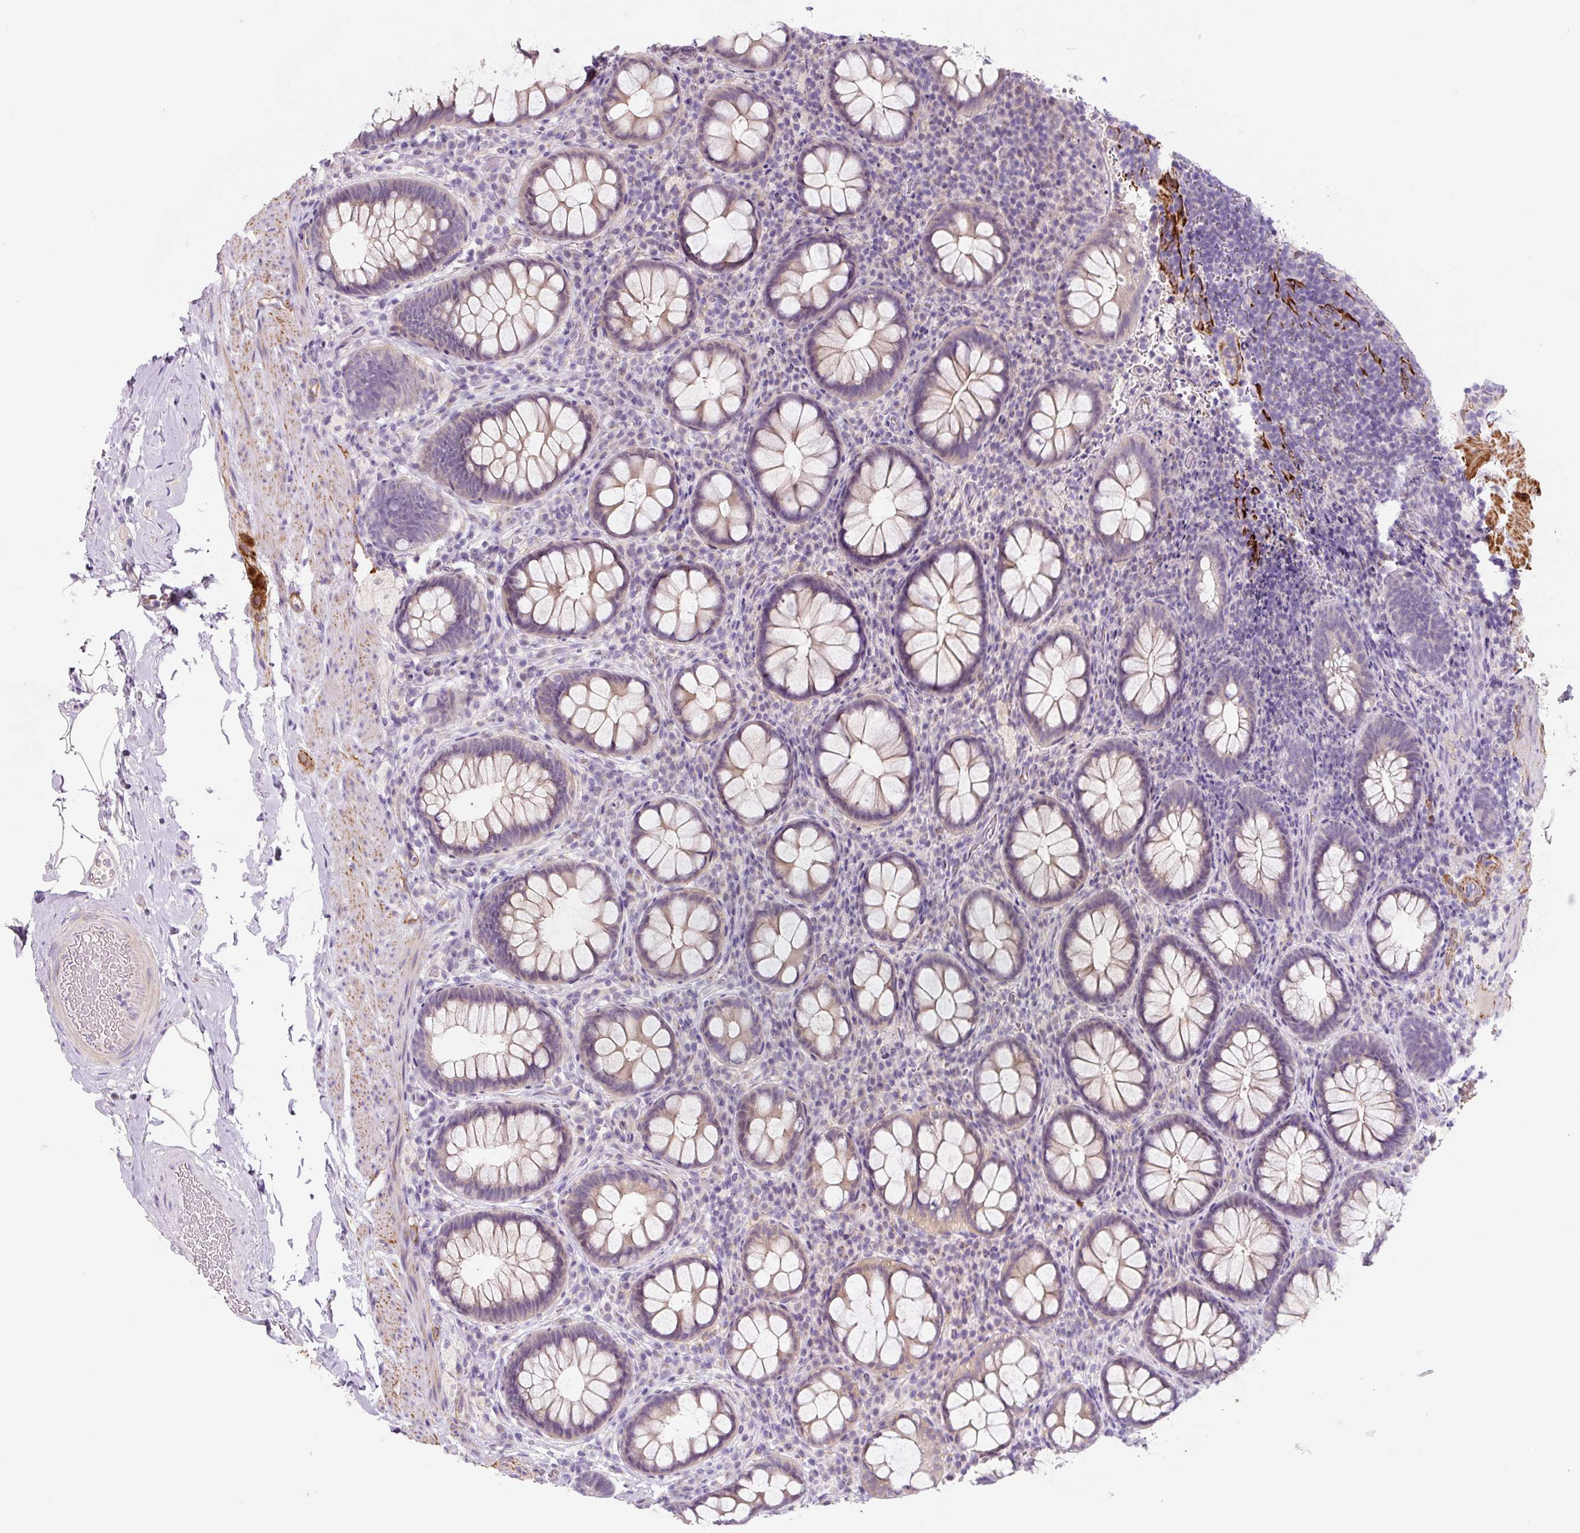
{"staining": {"intensity": "negative", "quantity": "none", "location": "none"}, "tissue": "rectum", "cell_type": "Glandular cells", "image_type": "normal", "snomed": [{"axis": "morphology", "description": "Normal tissue, NOS"}, {"axis": "topography", "description": "Rectum"}], "caption": "Immunohistochemical staining of benign human rectum exhibits no significant staining in glandular cells.", "gene": "CCL25", "patient": {"sex": "female", "age": 69}}